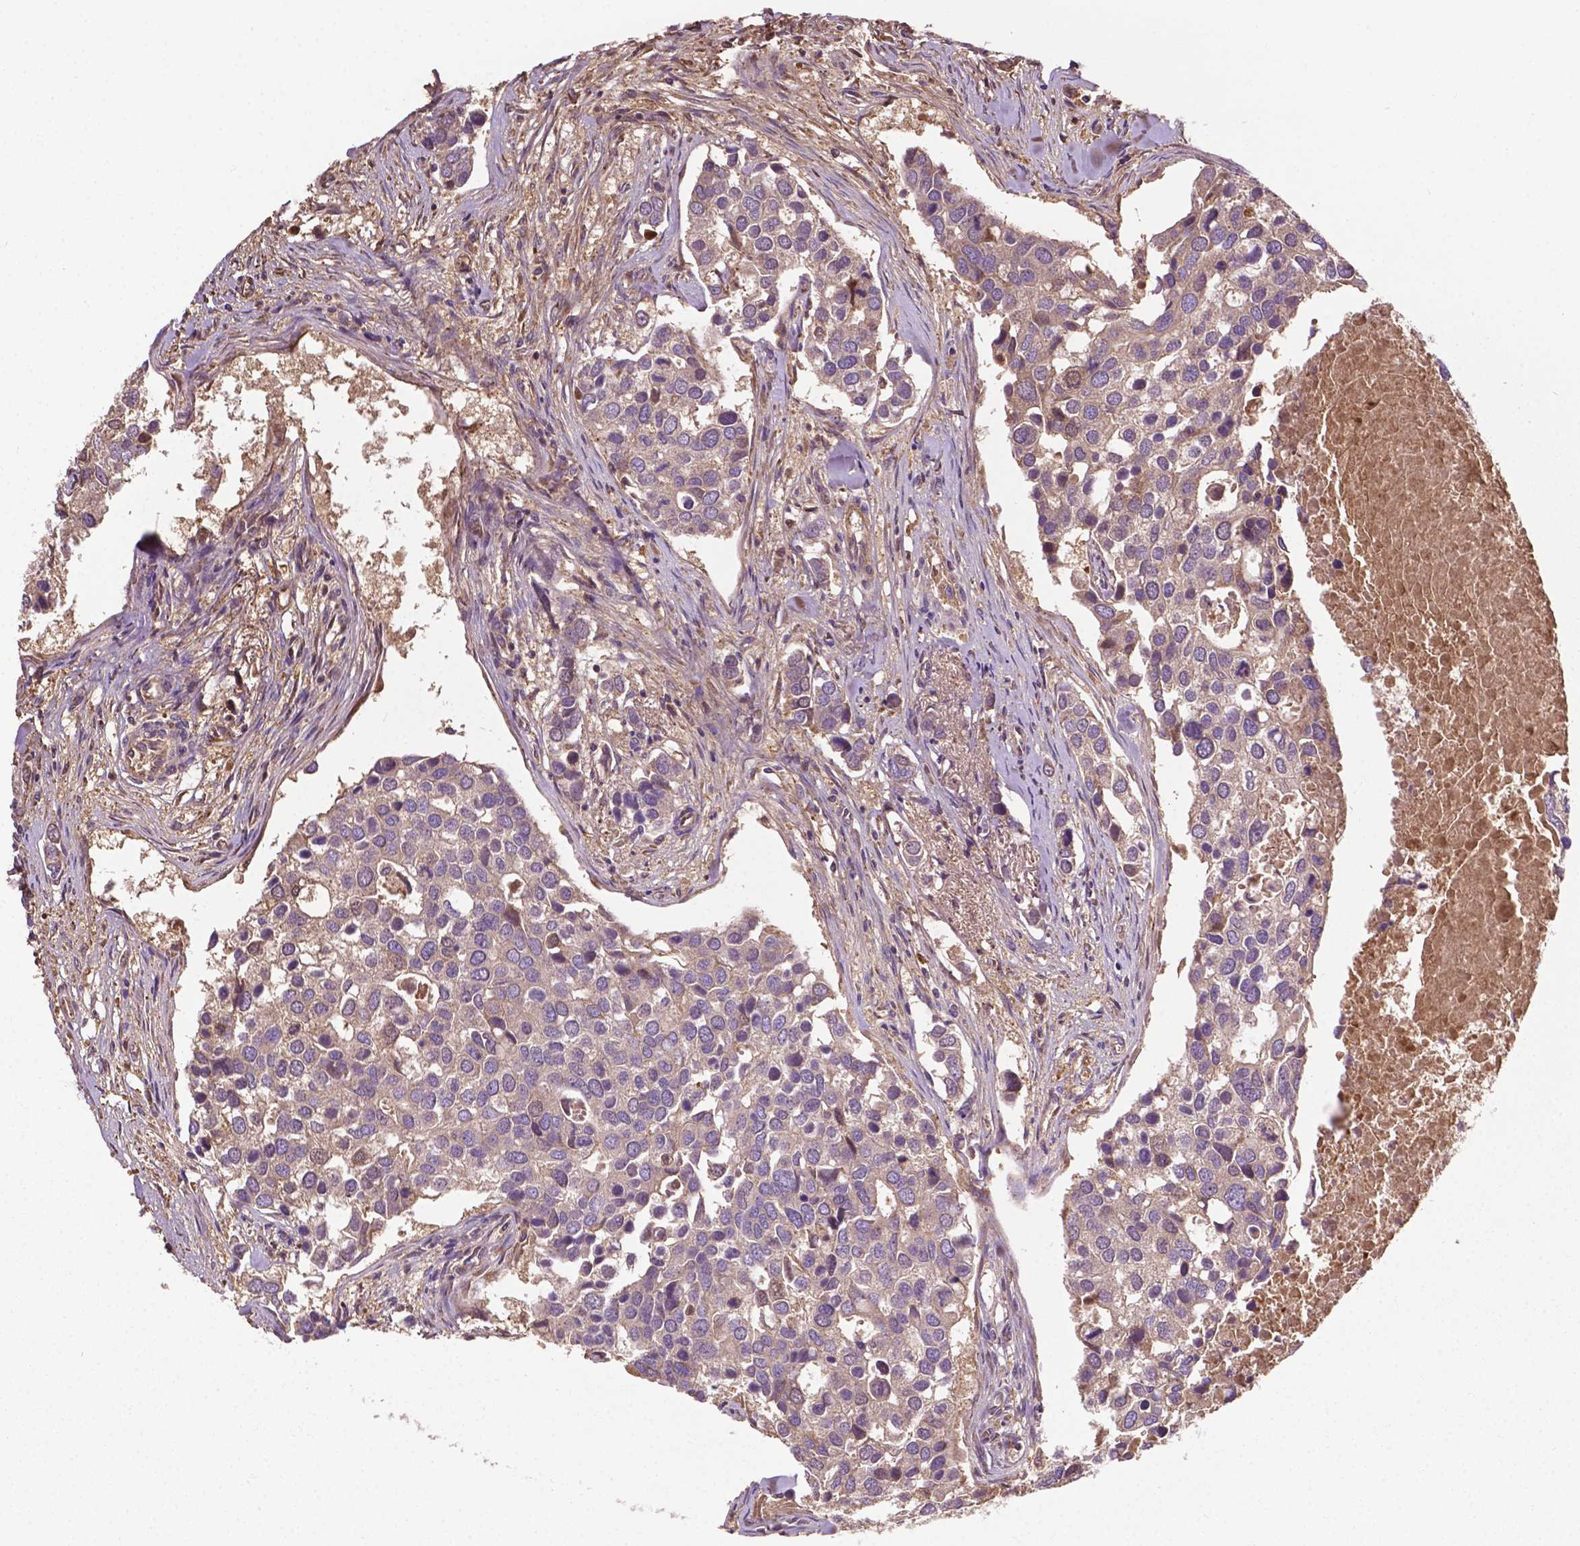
{"staining": {"intensity": "weak", "quantity": ">75%", "location": "cytoplasmic/membranous"}, "tissue": "breast cancer", "cell_type": "Tumor cells", "image_type": "cancer", "snomed": [{"axis": "morphology", "description": "Duct carcinoma"}, {"axis": "topography", "description": "Breast"}], "caption": "Breast cancer (intraductal carcinoma) tissue displays weak cytoplasmic/membranous positivity in approximately >75% of tumor cells", "gene": "GJA9", "patient": {"sex": "female", "age": 83}}